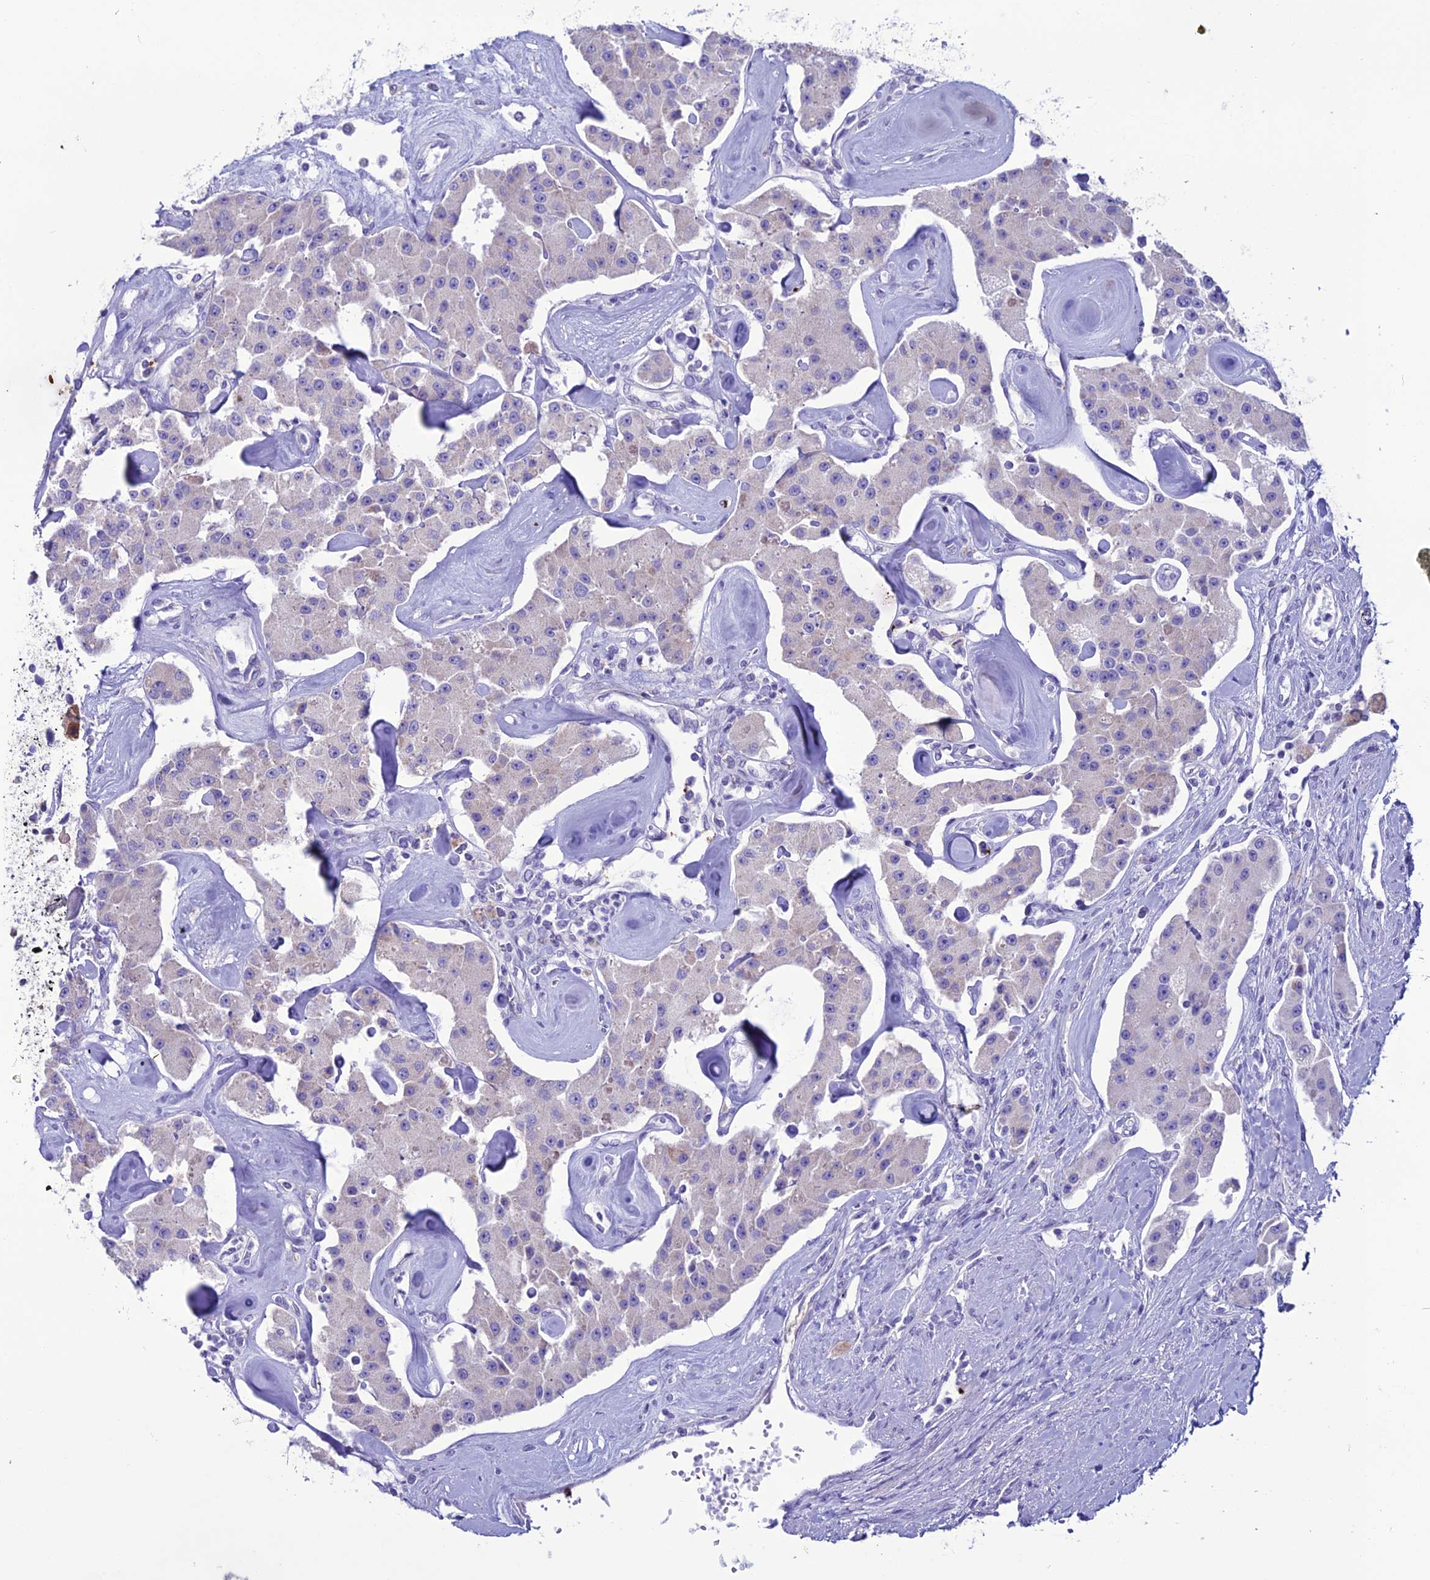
{"staining": {"intensity": "negative", "quantity": "none", "location": "none"}, "tissue": "carcinoid", "cell_type": "Tumor cells", "image_type": "cancer", "snomed": [{"axis": "morphology", "description": "Carcinoid, malignant, NOS"}, {"axis": "topography", "description": "Pancreas"}], "caption": "Tumor cells are negative for brown protein staining in malignant carcinoid. Brightfield microscopy of immunohistochemistry (IHC) stained with DAB (brown) and hematoxylin (blue), captured at high magnification.", "gene": "C21orf140", "patient": {"sex": "male", "age": 41}}